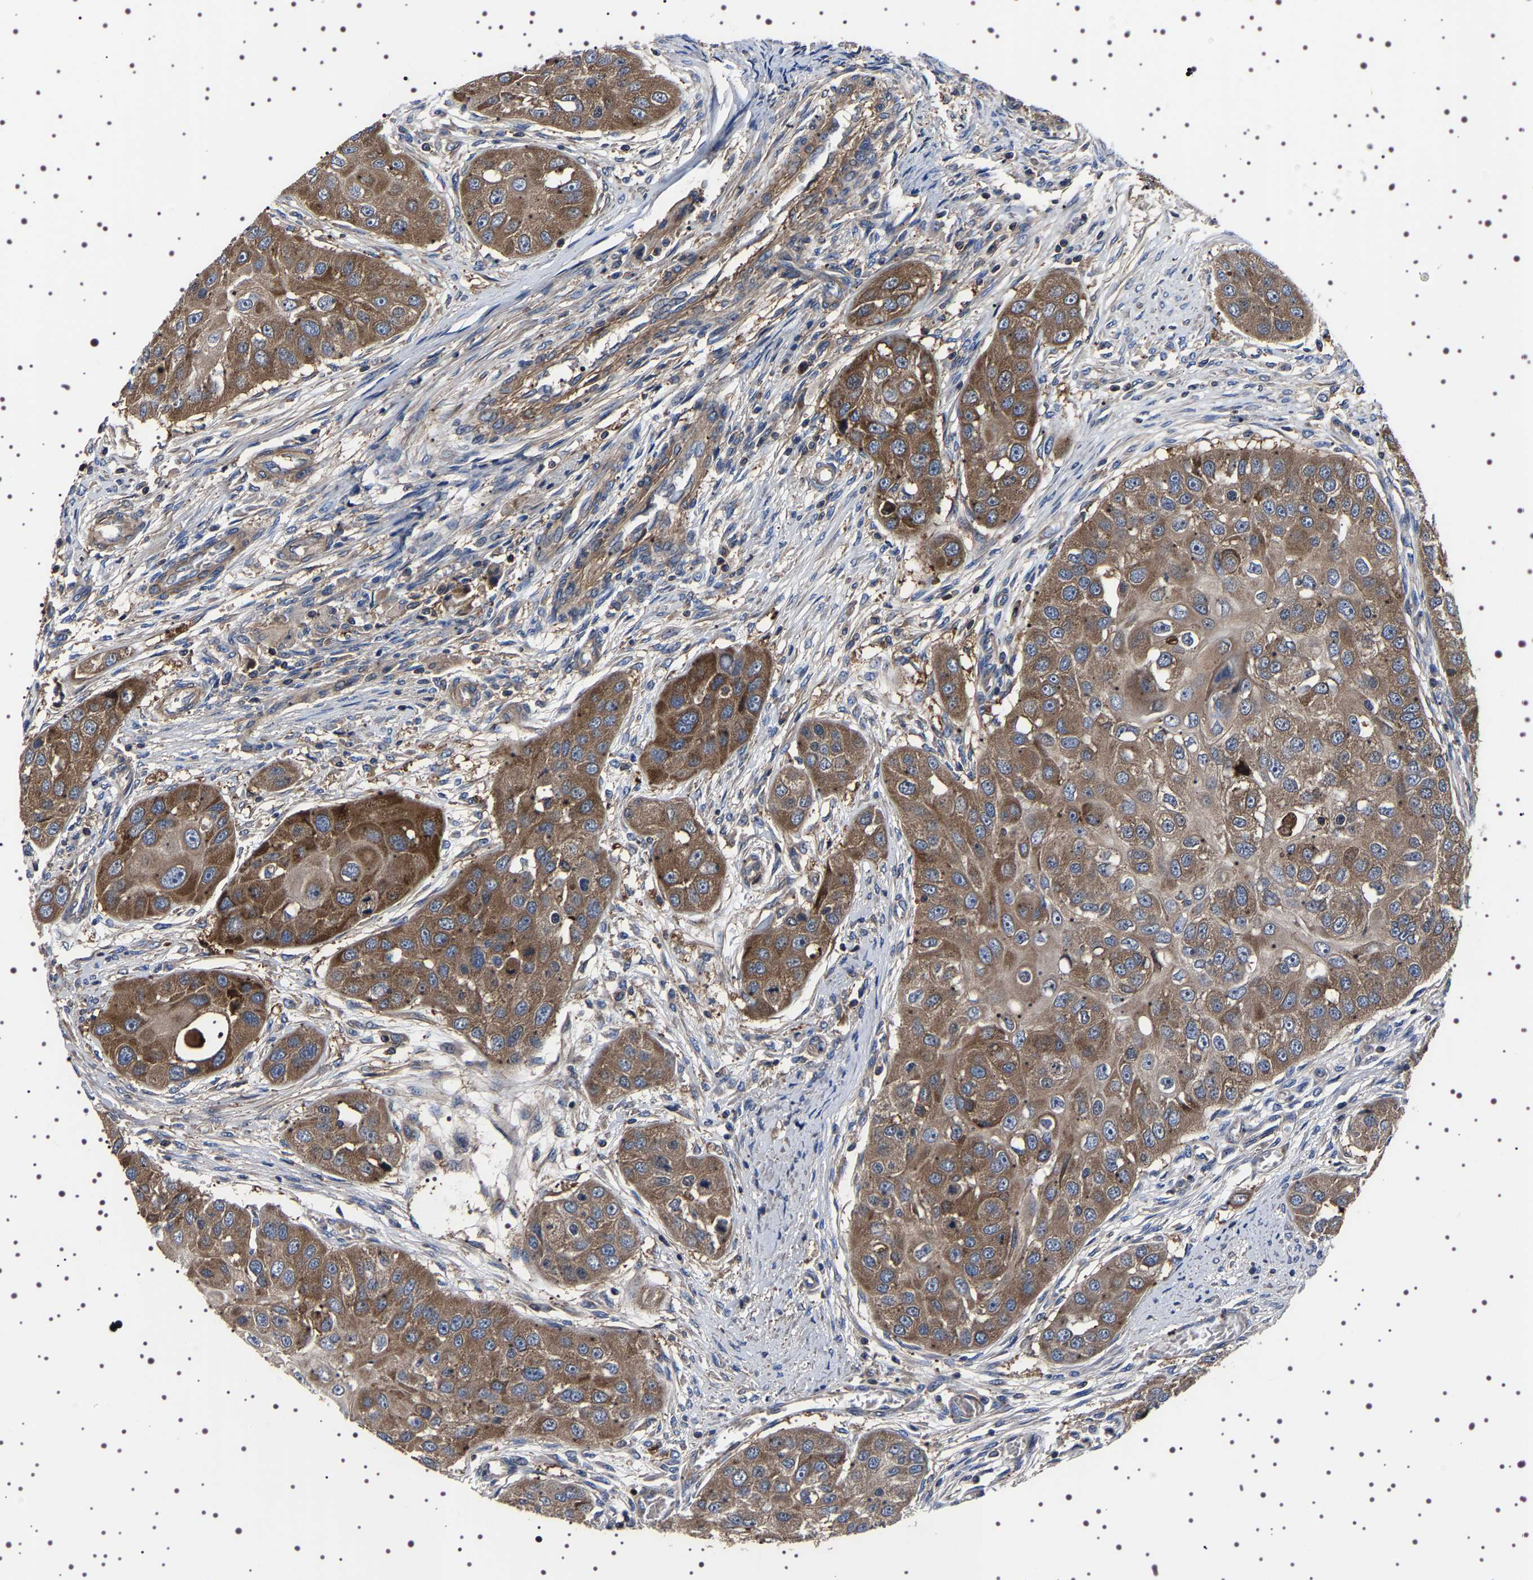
{"staining": {"intensity": "moderate", "quantity": ">75%", "location": "cytoplasmic/membranous"}, "tissue": "head and neck cancer", "cell_type": "Tumor cells", "image_type": "cancer", "snomed": [{"axis": "morphology", "description": "Normal tissue, NOS"}, {"axis": "morphology", "description": "Squamous cell carcinoma, NOS"}, {"axis": "topography", "description": "Skeletal muscle"}, {"axis": "topography", "description": "Head-Neck"}], "caption": "Brown immunohistochemical staining in human squamous cell carcinoma (head and neck) reveals moderate cytoplasmic/membranous positivity in about >75% of tumor cells.", "gene": "WDR1", "patient": {"sex": "male", "age": 51}}